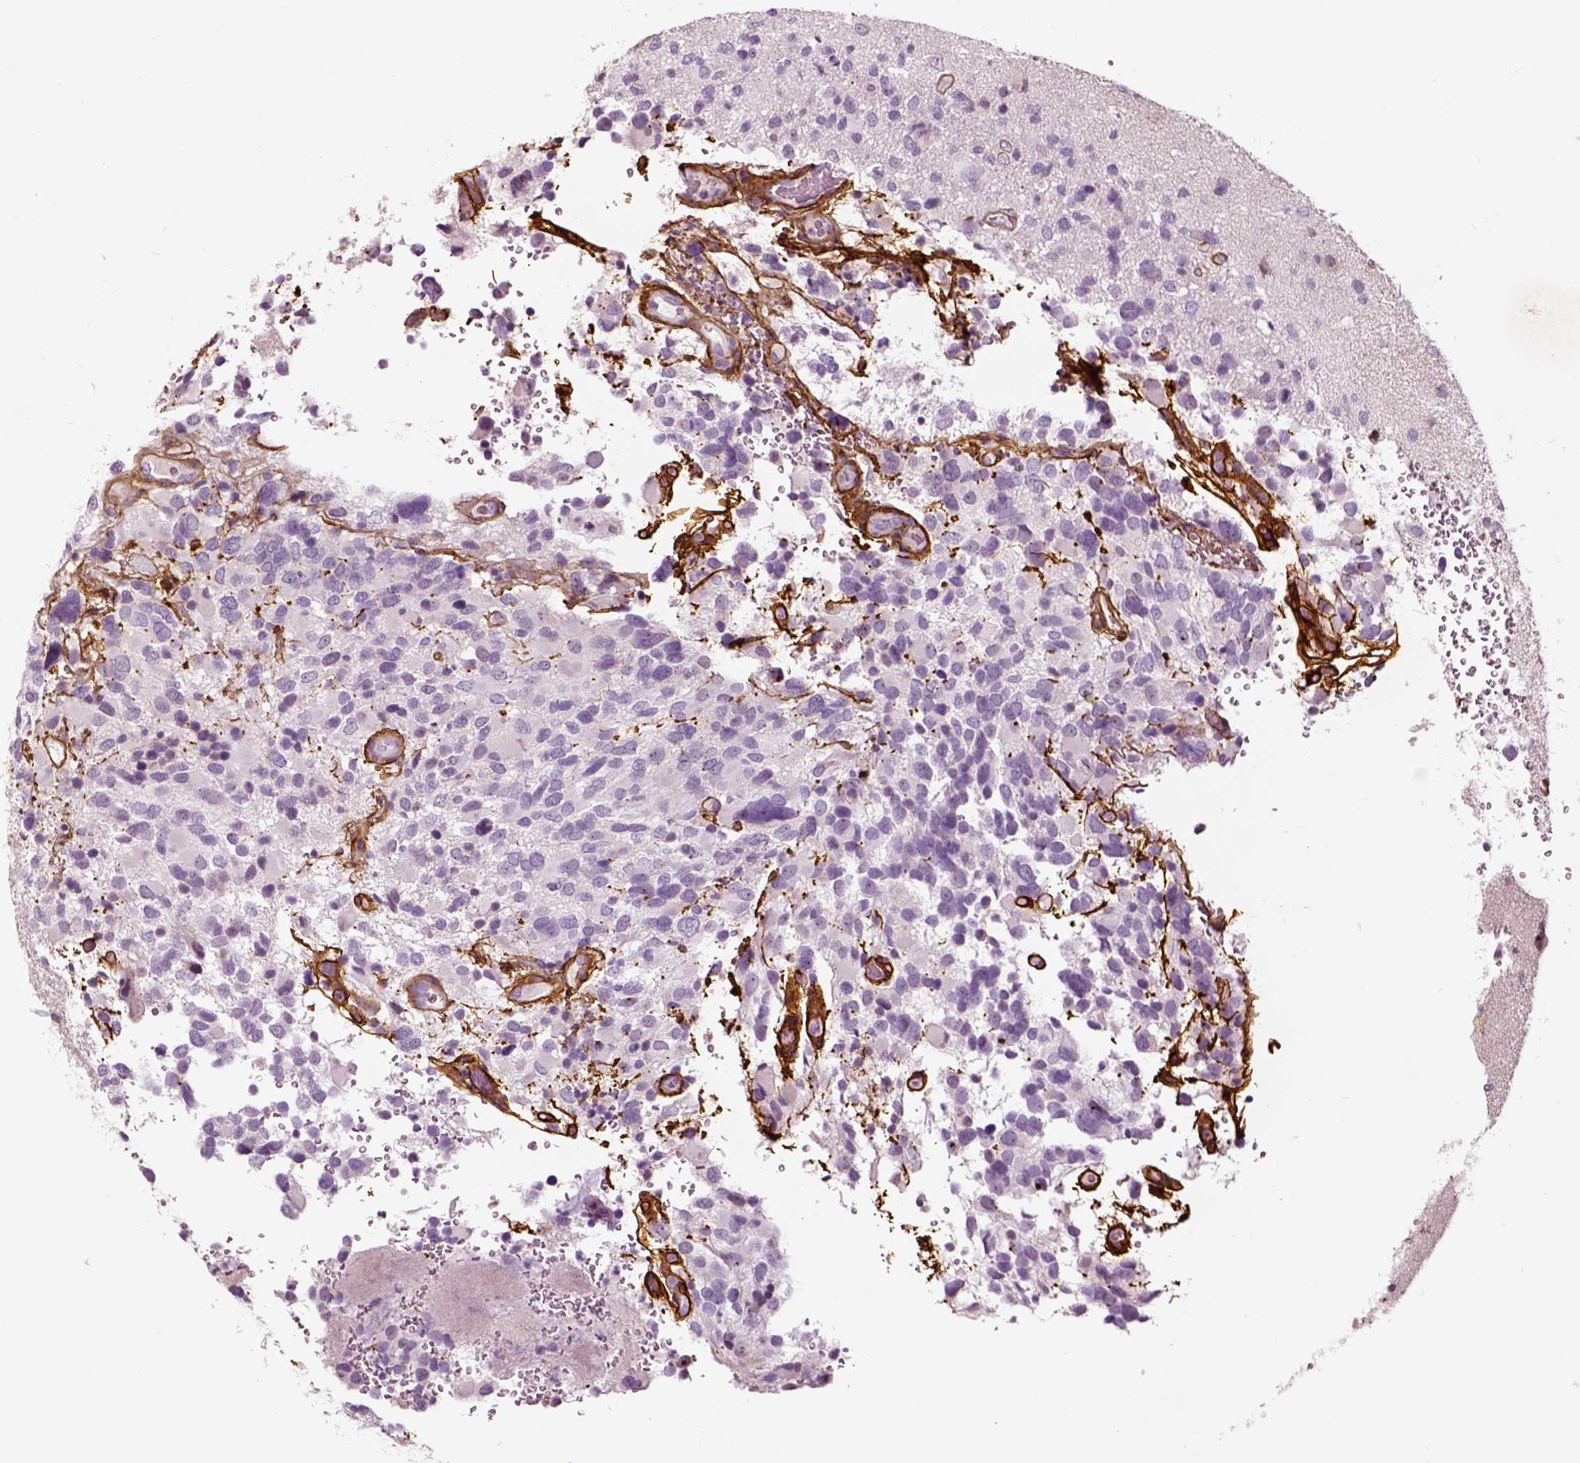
{"staining": {"intensity": "negative", "quantity": "none", "location": "none"}, "tissue": "glioma", "cell_type": "Tumor cells", "image_type": "cancer", "snomed": [{"axis": "morphology", "description": "Glioma, malignant, Low grade"}, {"axis": "topography", "description": "Brain"}], "caption": "The immunohistochemistry (IHC) photomicrograph has no significant staining in tumor cells of glioma tissue.", "gene": "COL6A2", "patient": {"sex": "female", "age": 32}}